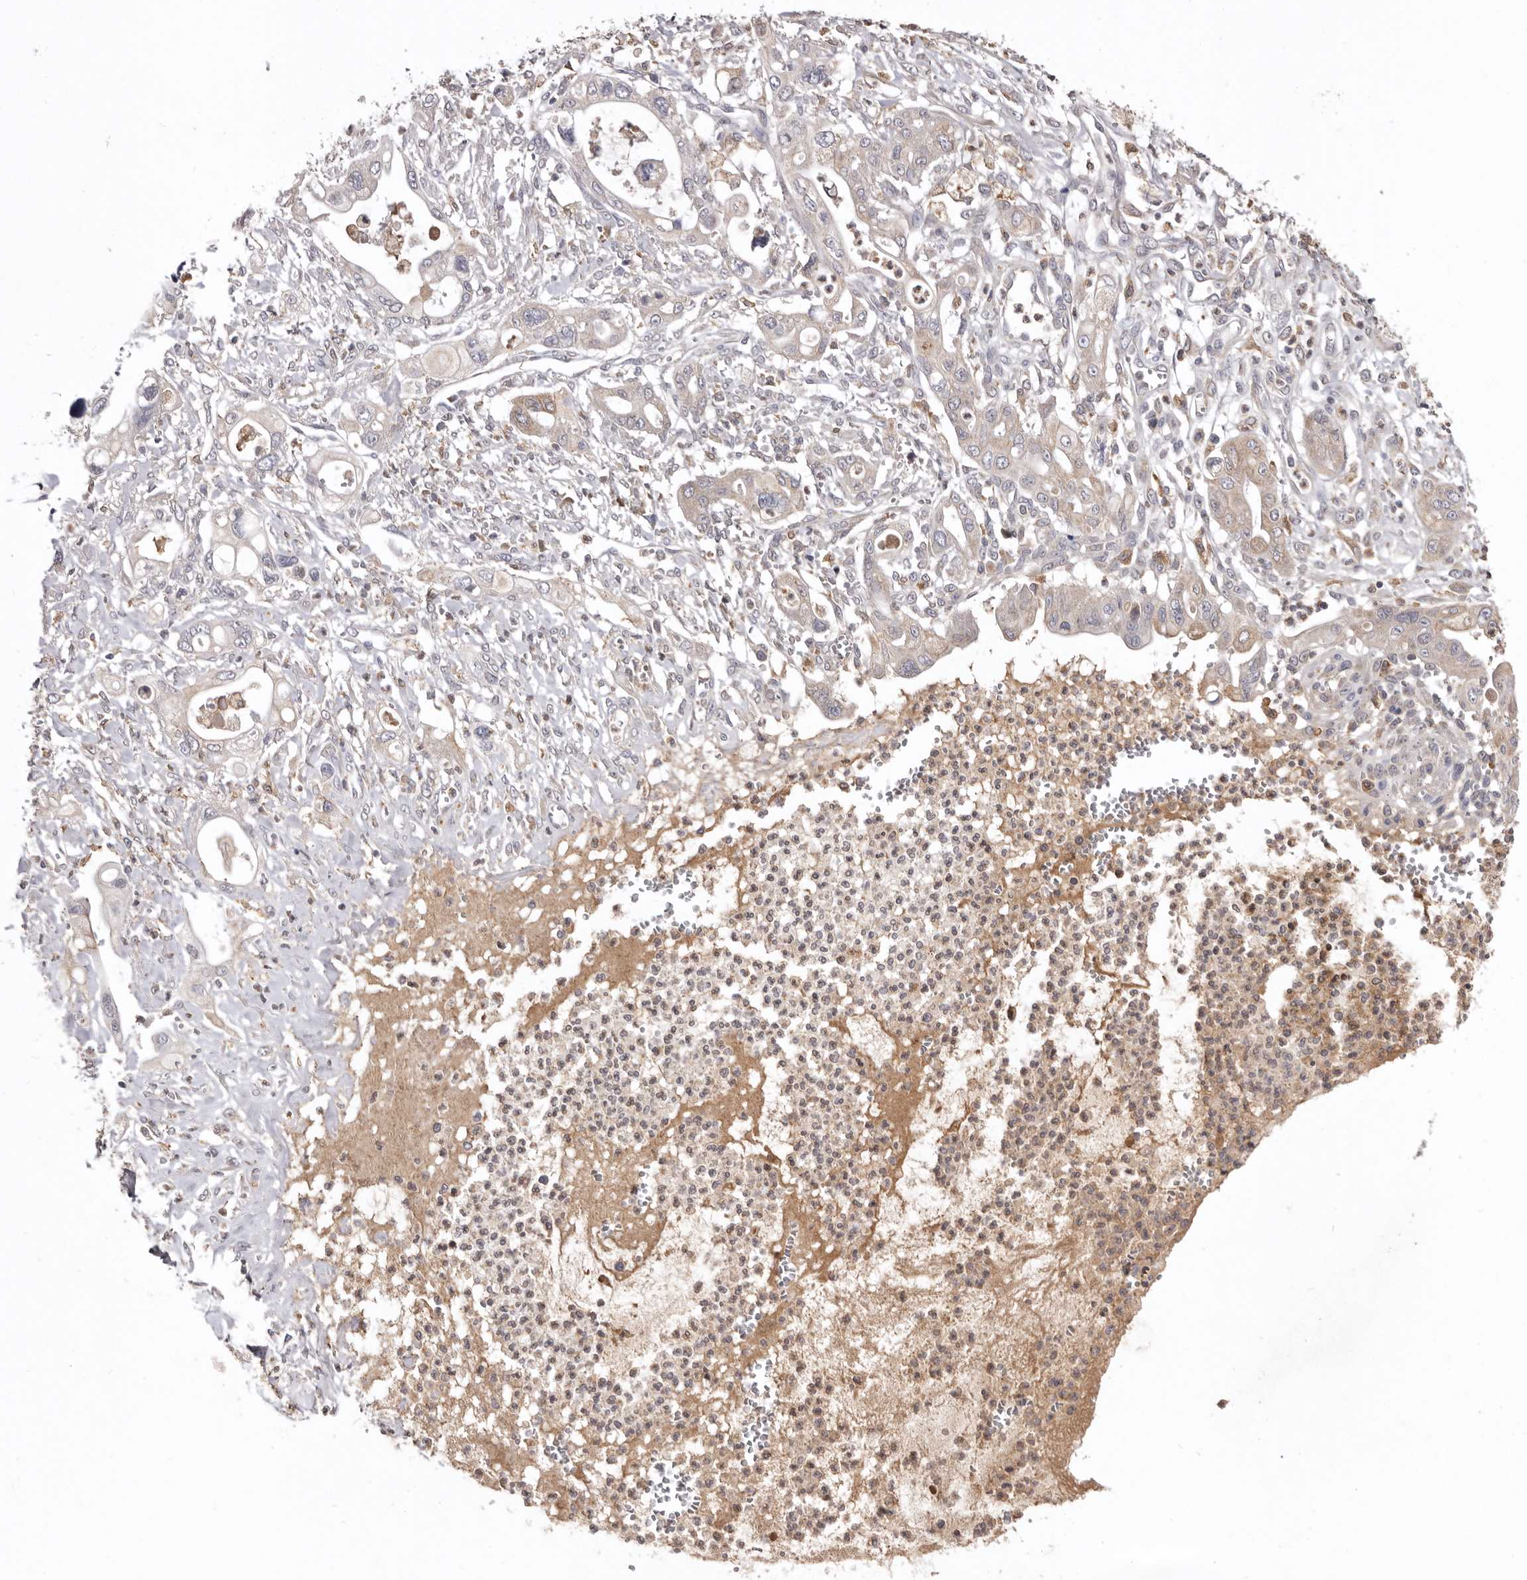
{"staining": {"intensity": "weak", "quantity": "<25%", "location": "cytoplasmic/membranous"}, "tissue": "pancreatic cancer", "cell_type": "Tumor cells", "image_type": "cancer", "snomed": [{"axis": "morphology", "description": "Adenocarcinoma, NOS"}, {"axis": "topography", "description": "Pancreas"}], "caption": "IHC histopathology image of neoplastic tissue: human pancreatic adenocarcinoma stained with DAB (3,3'-diaminobenzidine) shows no significant protein expression in tumor cells. (DAB IHC with hematoxylin counter stain).", "gene": "INKA2", "patient": {"sex": "male", "age": 68}}